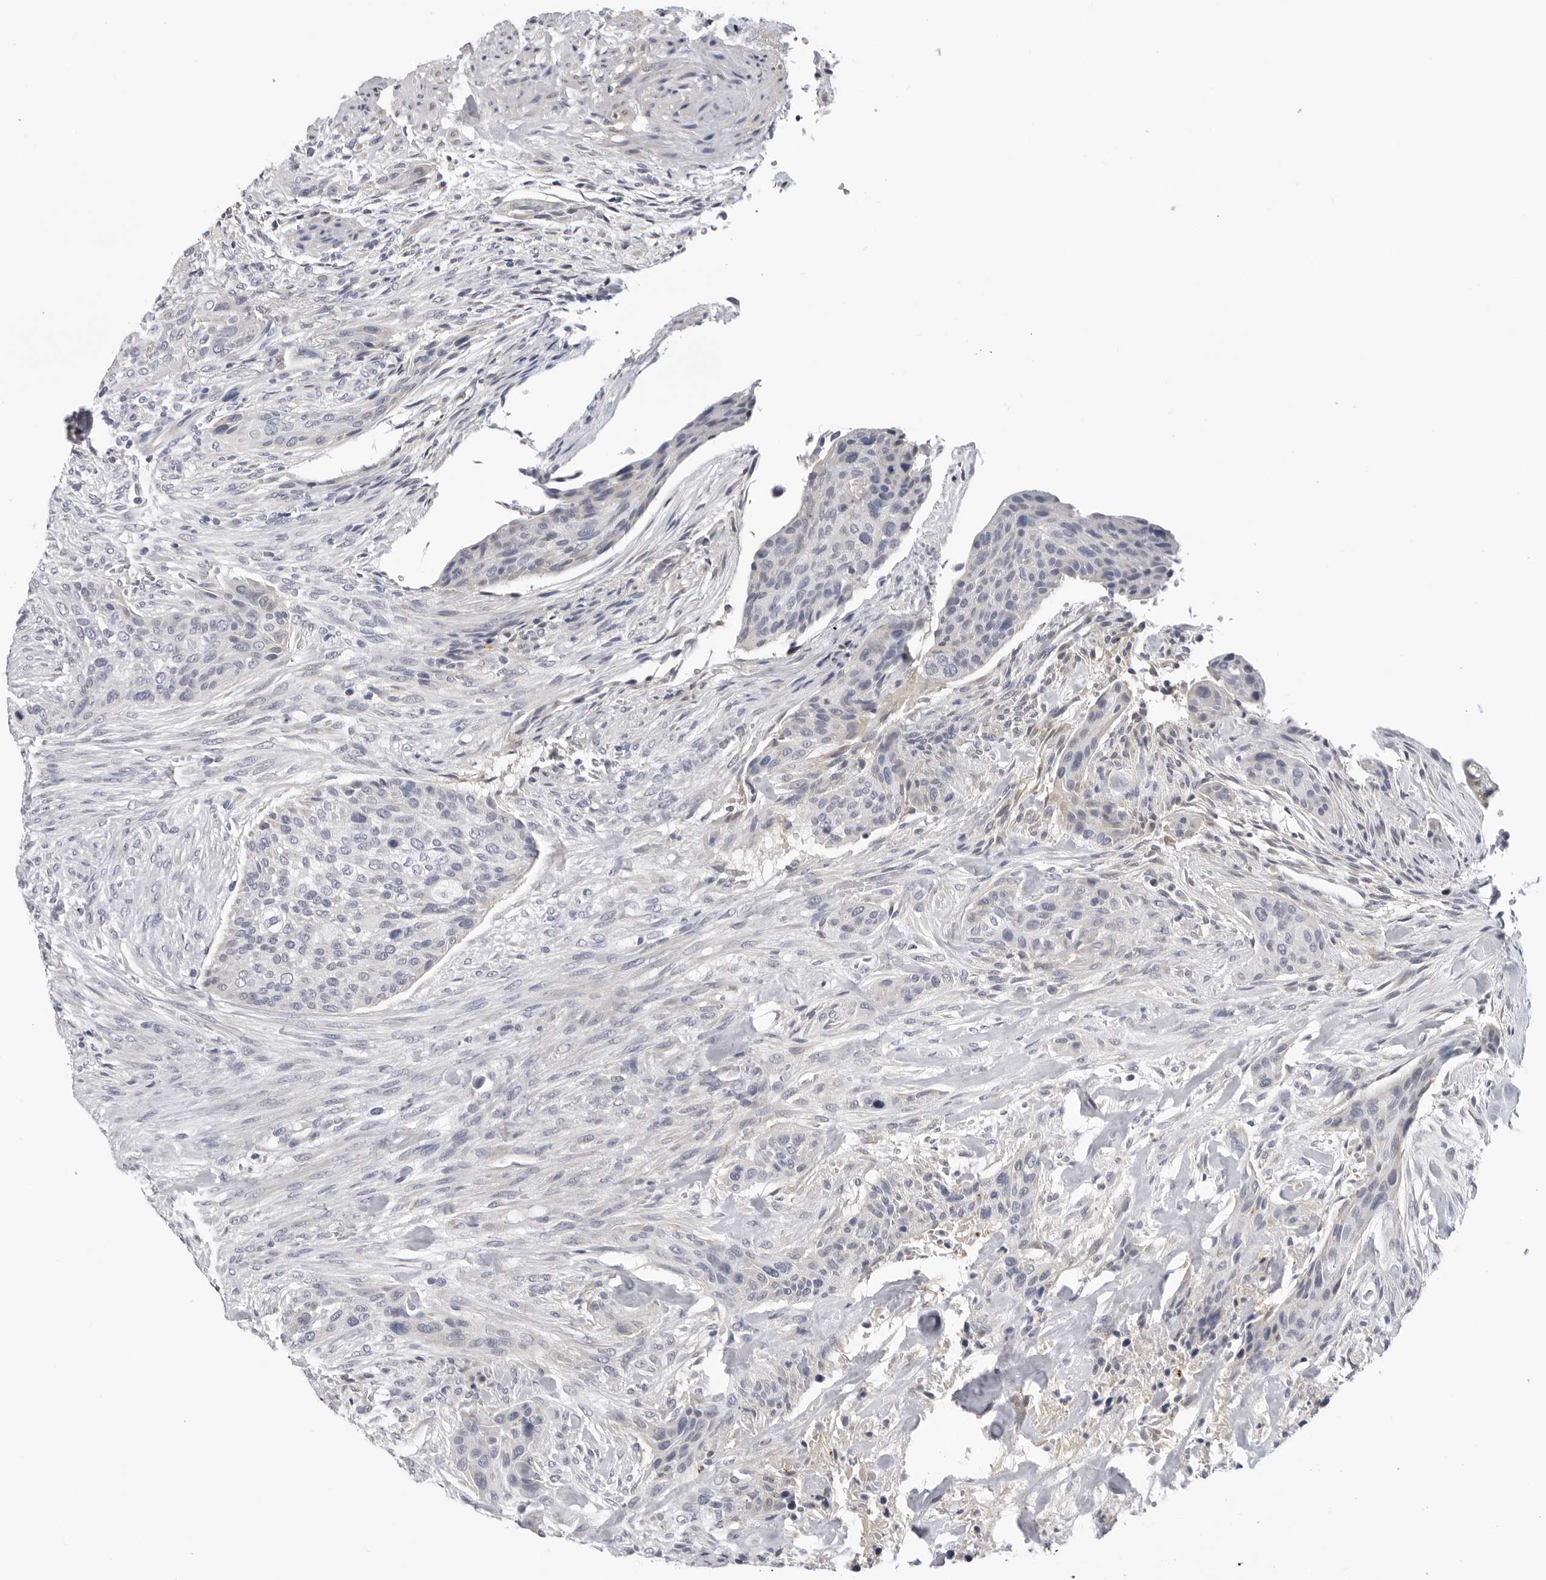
{"staining": {"intensity": "negative", "quantity": "none", "location": "none"}, "tissue": "urothelial cancer", "cell_type": "Tumor cells", "image_type": "cancer", "snomed": [{"axis": "morphology", "description": "Urothelial carcinoma, High grade"}, {"axis": "topography", "description": "Urinary bladder"}], "caption": "Urothelial cancer was stained to show a protein in brown. There is no significant staining in tumor cells.", "gene": "ZNF502", "patient": {"sex": "male", "age": 35}}